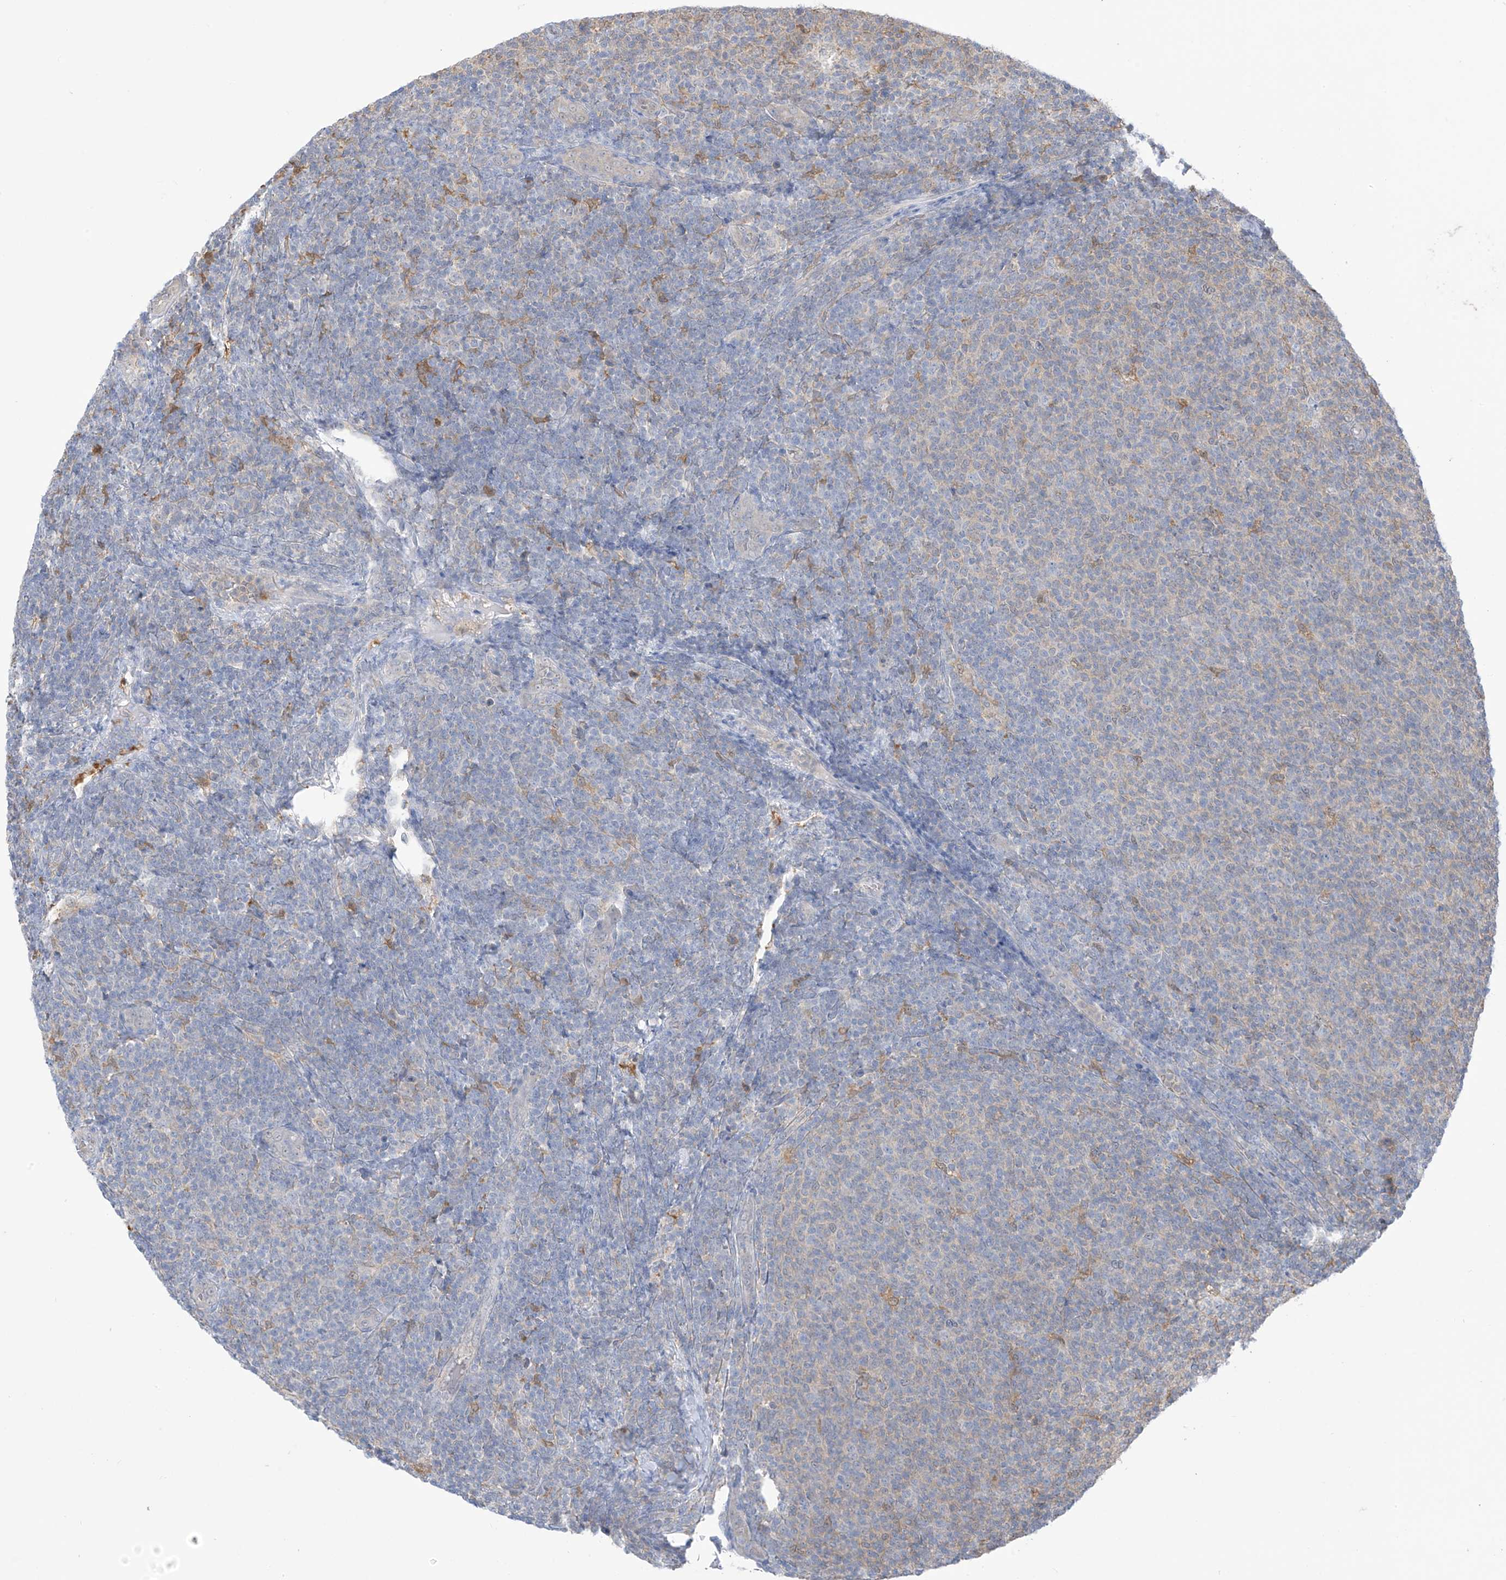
{"staining": {"intensity": "negative", "quantity": "none", "location": "none"}, "tissue": "lymphoma", "cell_type": "Tumor cells", "image_type": "cancer", "snomed": [{"axis": "morphology", "description": "Malignant lymphoma, non-Hodgkin's type, Low grade"}, {"axis": "topography", "description": "Lymph node"}], "caption": "Image shows no protein staining in tumor cells of lymphoma tissue.", "gene": "IDH1", "patient": {"sex": "male", "age": 66}}